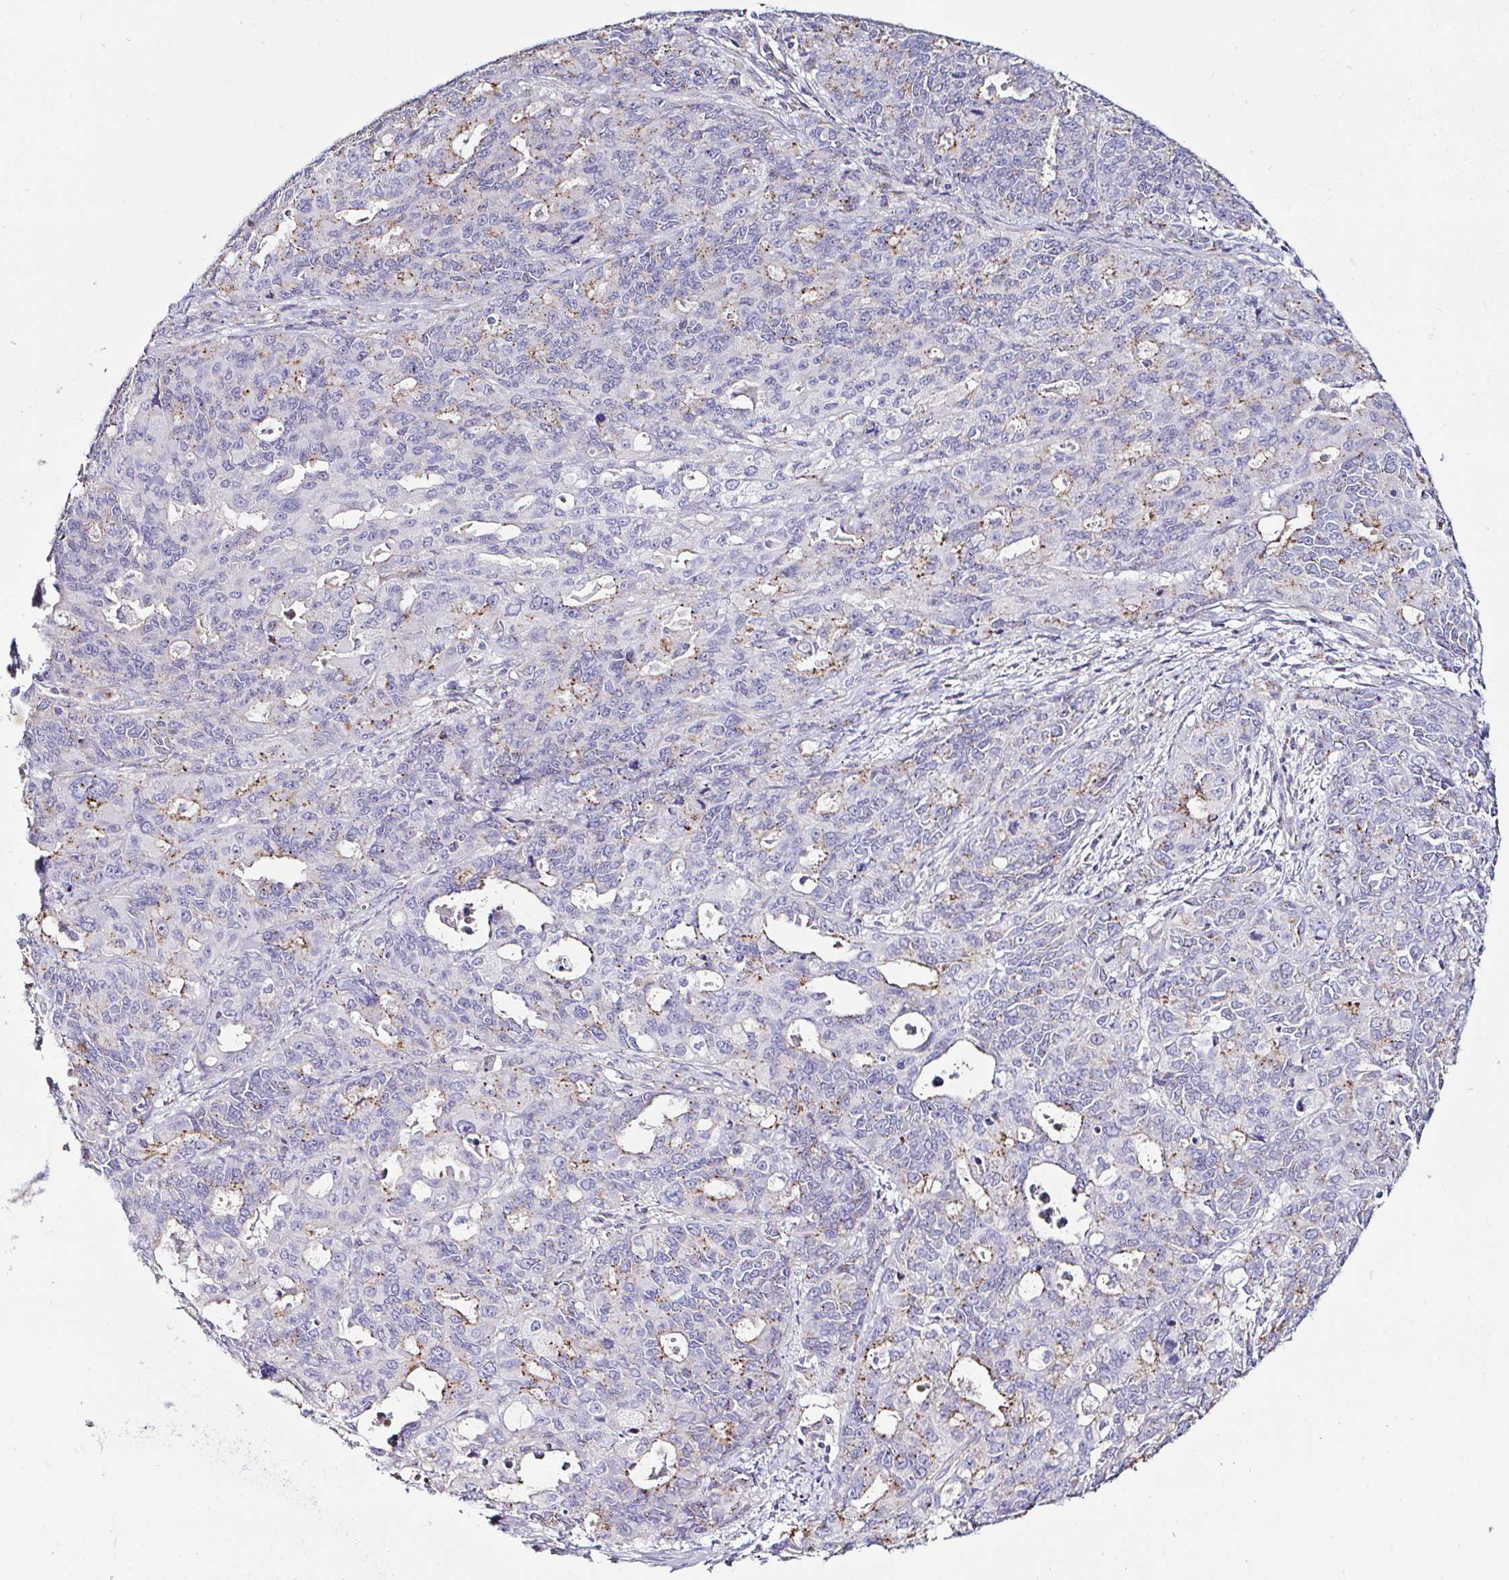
{"staining": {"intensity": "moderate", "quantity": "<25%", "location": "cytoplasmic/membranous"}, "tissue": "endometrial cancer", "cell_type": "Tumor cells", "image_type": "cancer", "snomed": [{"axis": "morphology", "description": "Adenocarcinoma, NOS"}, {"axis": "topography", "description": "Uterus"}], "caption": "Endometrial cancer (adenocarcinoma) was stained to show a protein in brown. There is low levels of moderate cytoplasmic/membranous positivity in approximately <25% of tumor cells.", "gene": "GALNS", "patient": {"sex": "female", "age": 79}}